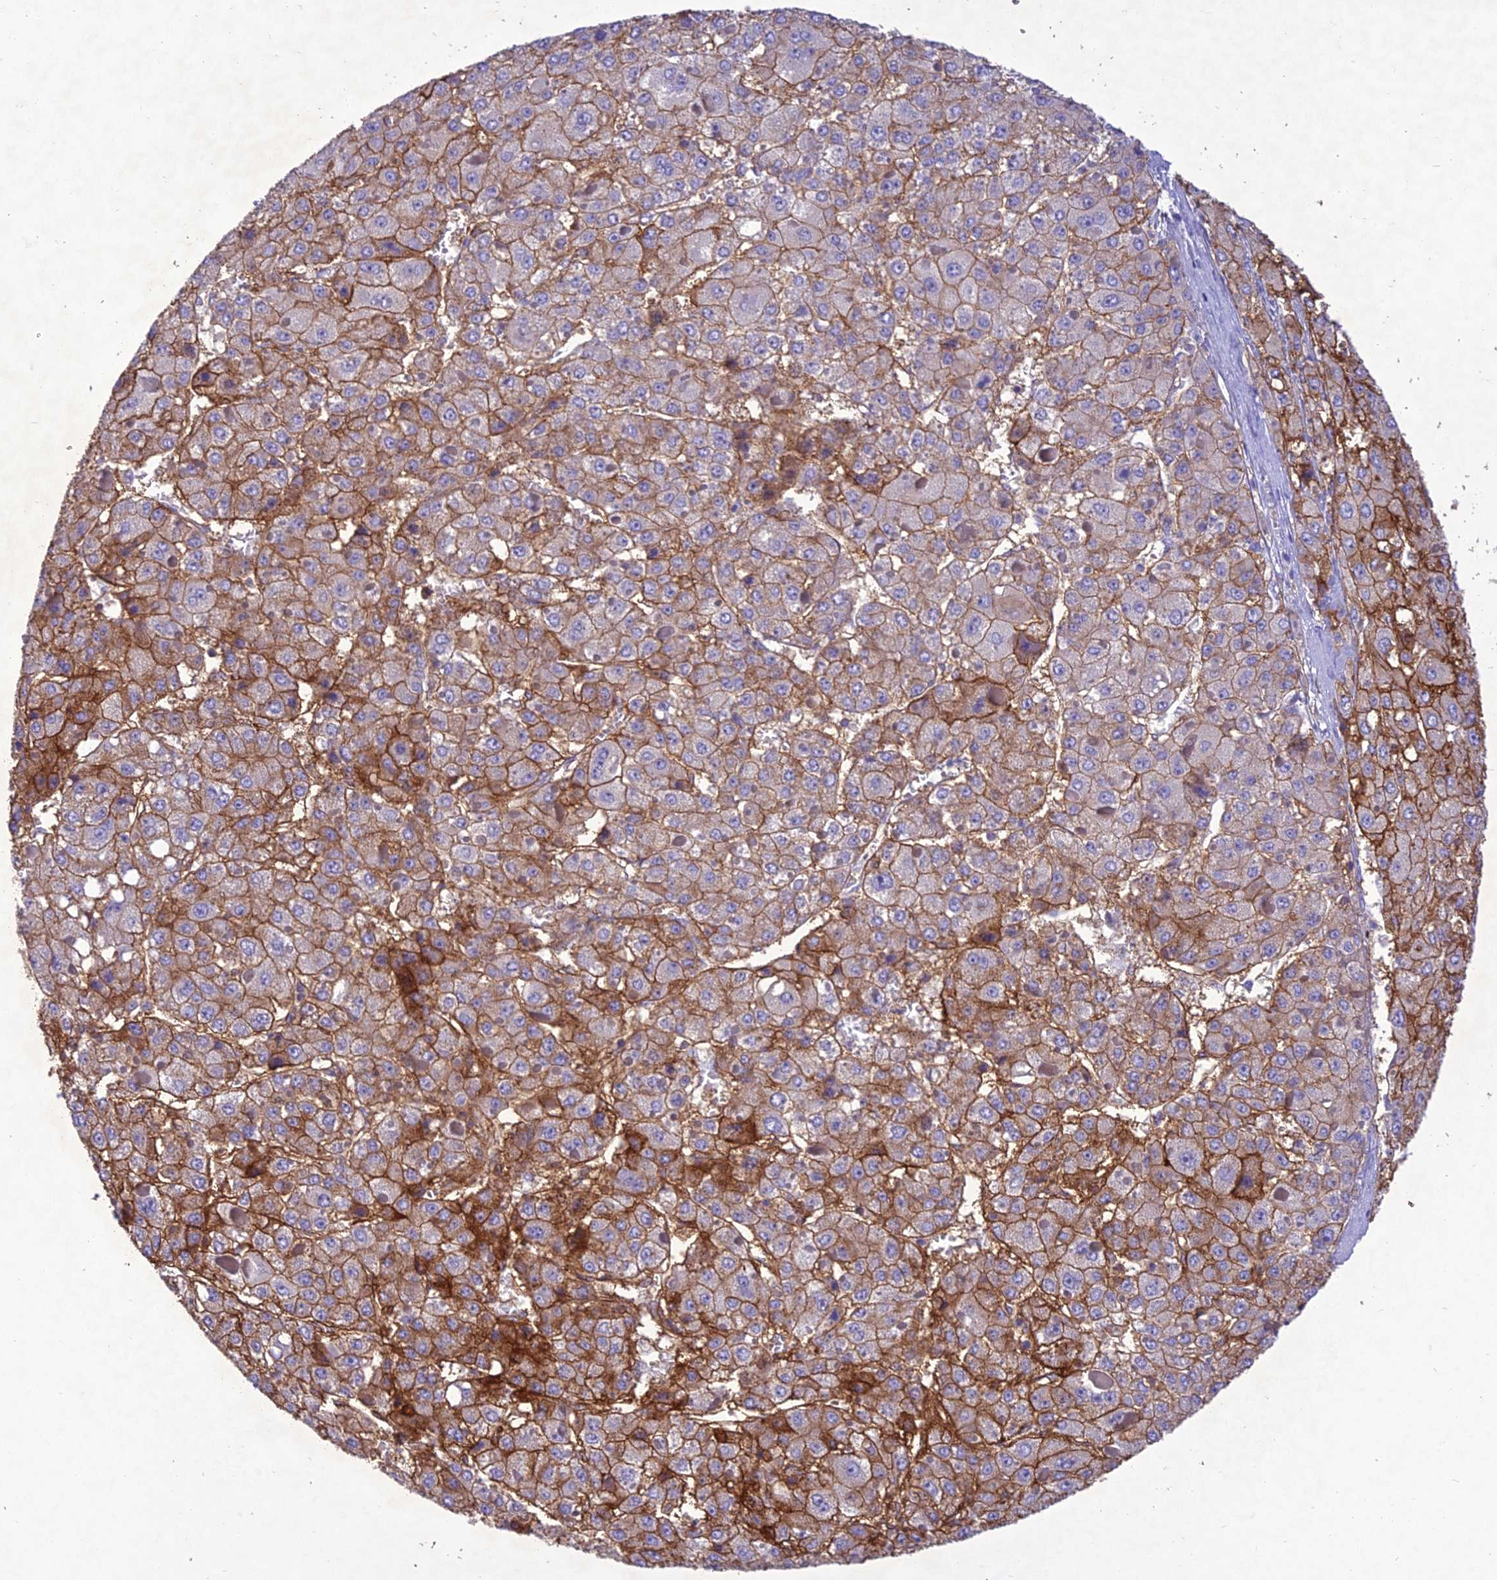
{"staining": {"intensity": "moderate", "quantity": ">75%", "location": "cytoplasmic/membranous"}, "tissue": "liver cancer", "cell_type": "Tumor cells", "image_type": "cancer", "snomed": [{"axis": "morphology", "description": "Carcinoma, Hepatocellular, NOS"}, {"axis": "topography", "description": "Liver"}], "caption": "Moderate cytoplasmic/membranous staining is appreciated in approximately >75% of tumor cells in hepatocellular carcinoma (liver). Ihc stains the protein of interest in brown and the nuclei are stained blue.", "gene": "SLC13A5", "patient": {"sex": "female", "age": 73}}